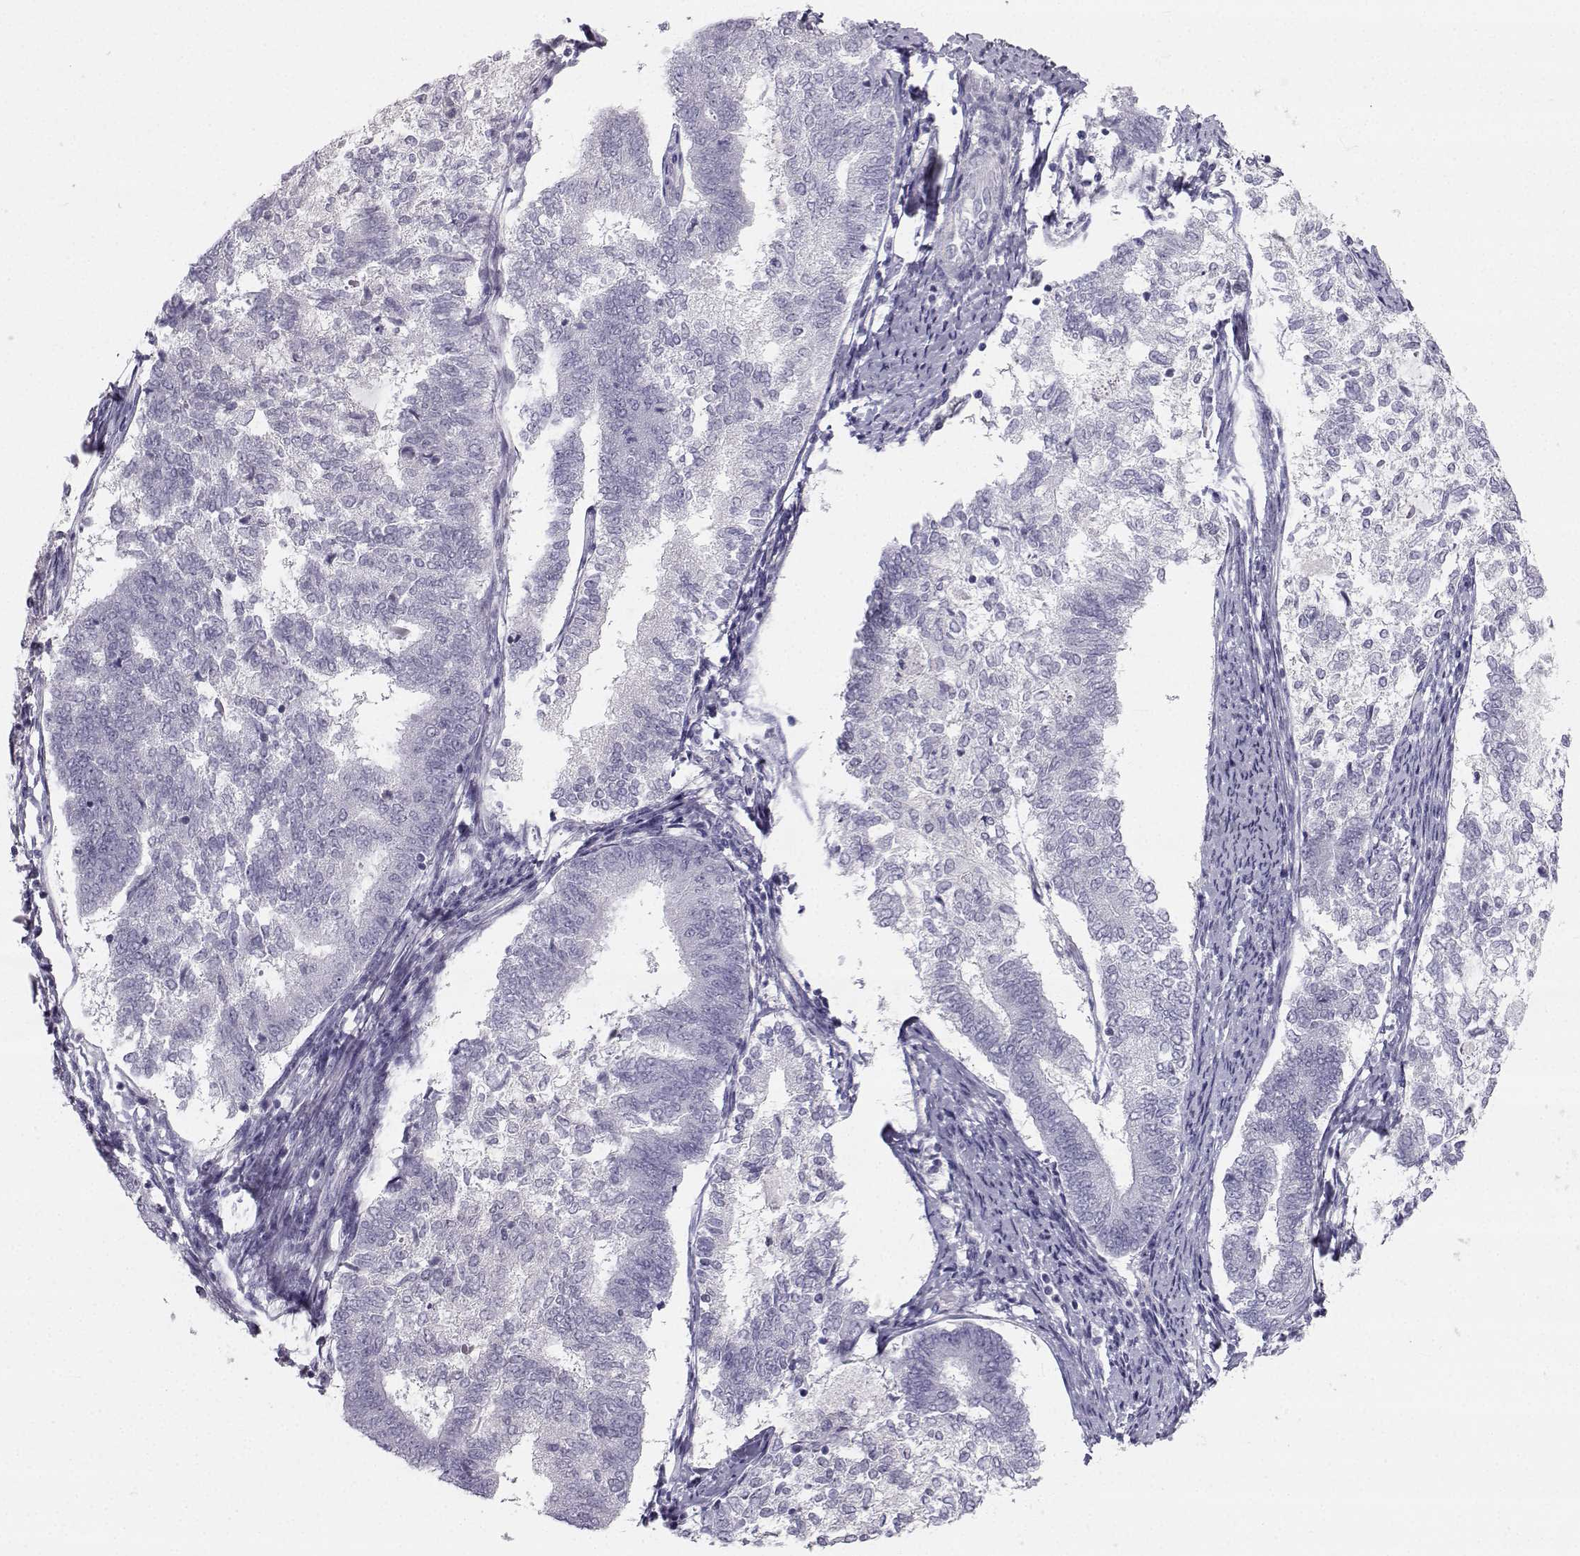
{"staining": {"intensity": "negative", "quantity": "none", "location": "none"}, "tissue": "endometrial cancer", "cell_type": "Tumor cells", "image_type": "cancer", "snomed": [{"axis": "morphology", "description": "Adenocarcinoma, NOS"}, {"axis": "topography", "description": "Endometrium"}], "caption": "Micrograph shows no significant protein expression in tumor cells of endometrial cancer.", "gene": "SYCE1", "patient": {"sex": "female", "age": 65}}